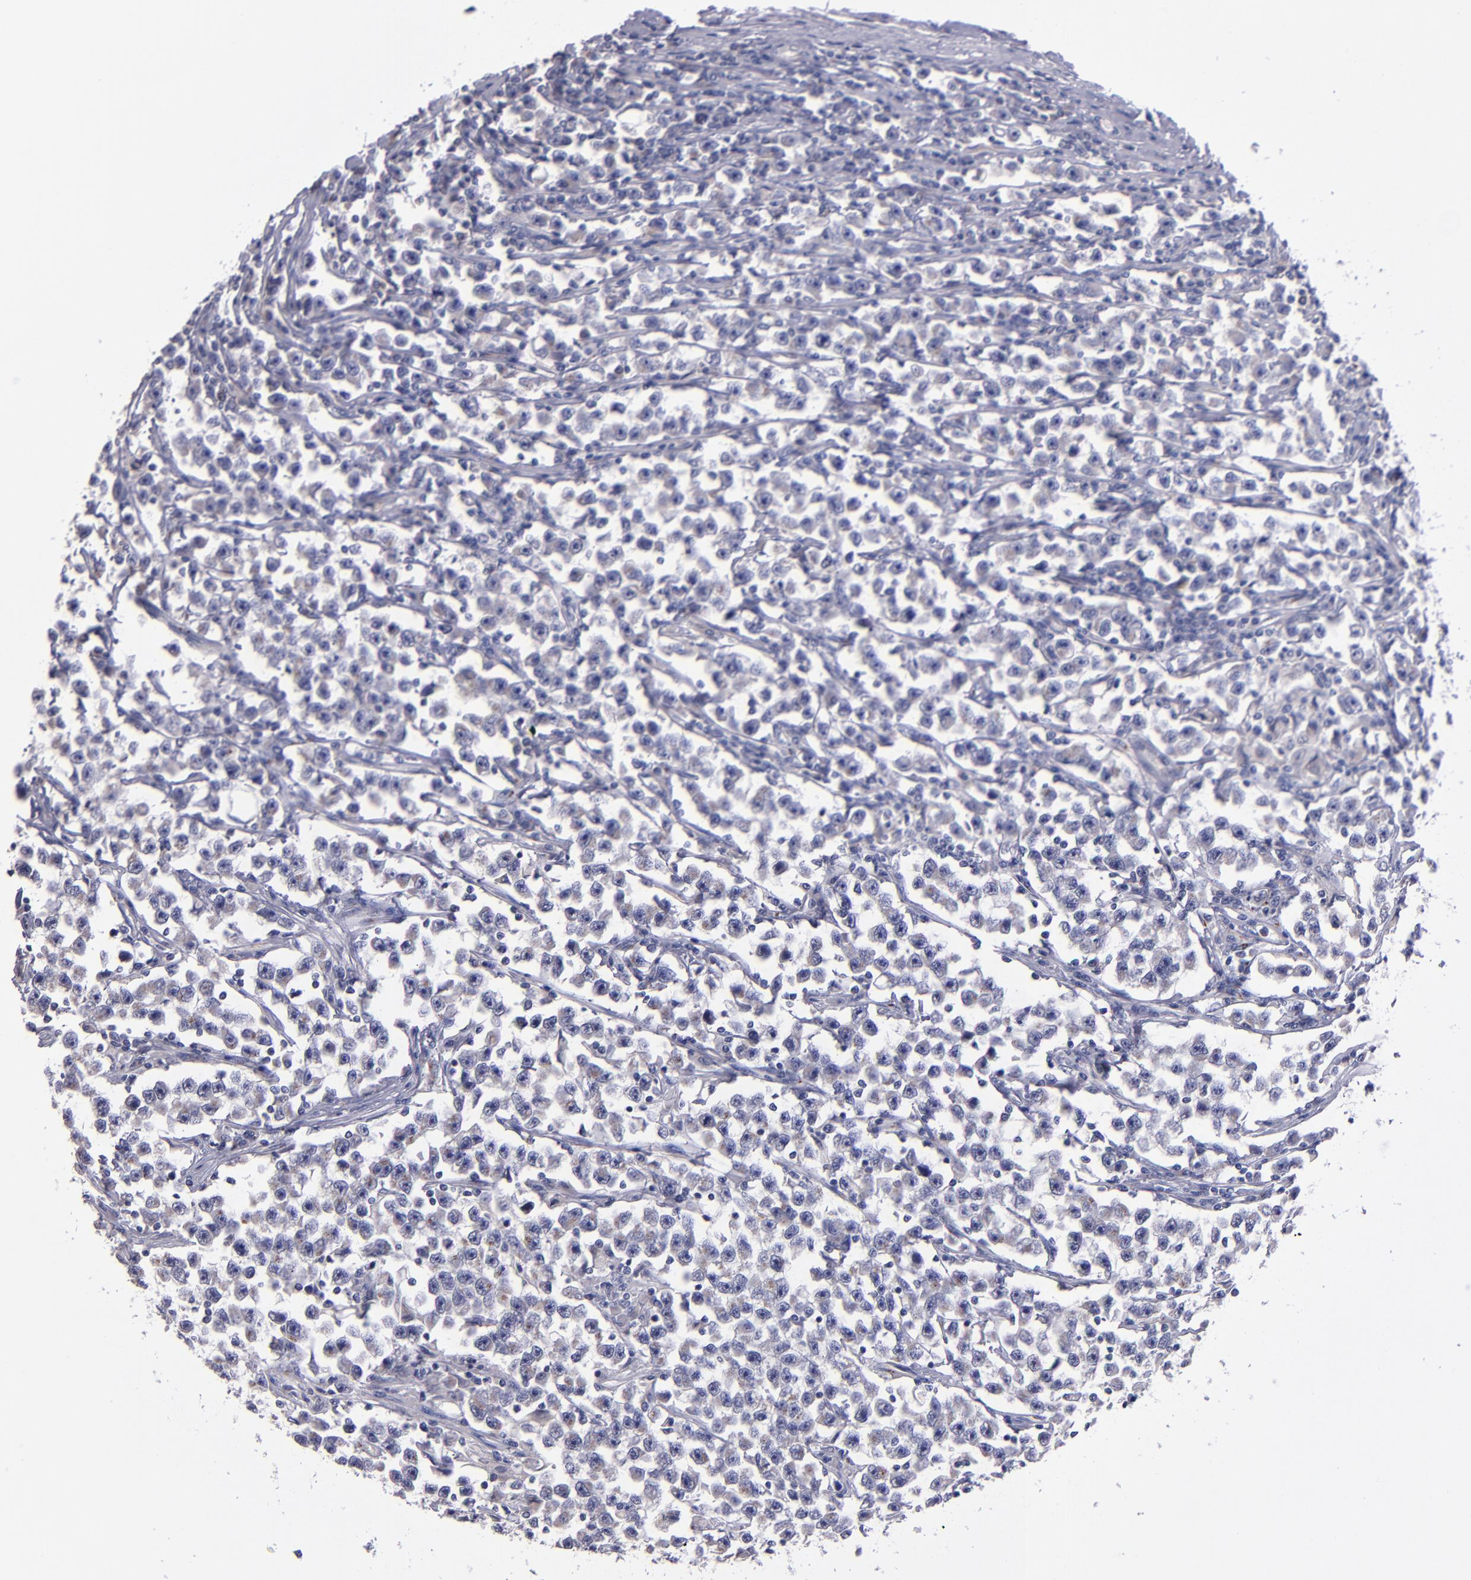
{"staining": {"intensity": "weak", "quantity": "25%-75%", "location": "cytoplasmic/membranous"}, "tissue": "testis cancer", "cell_type": "Tumor cells", "image_type": "cancer", "snomed": [{"axis": "morphology", "description": "Seminoma, NOS"}, {"axis": "topography", "description": "Testis"}], "caption": "Human testis cancer stained for a protein (brown) shows weak cytoplasmic/membranous positive staining in about 25%-75% of tumor cells.", "gene": "RAB41", "patient": {"sex": "male", "age": 33}}